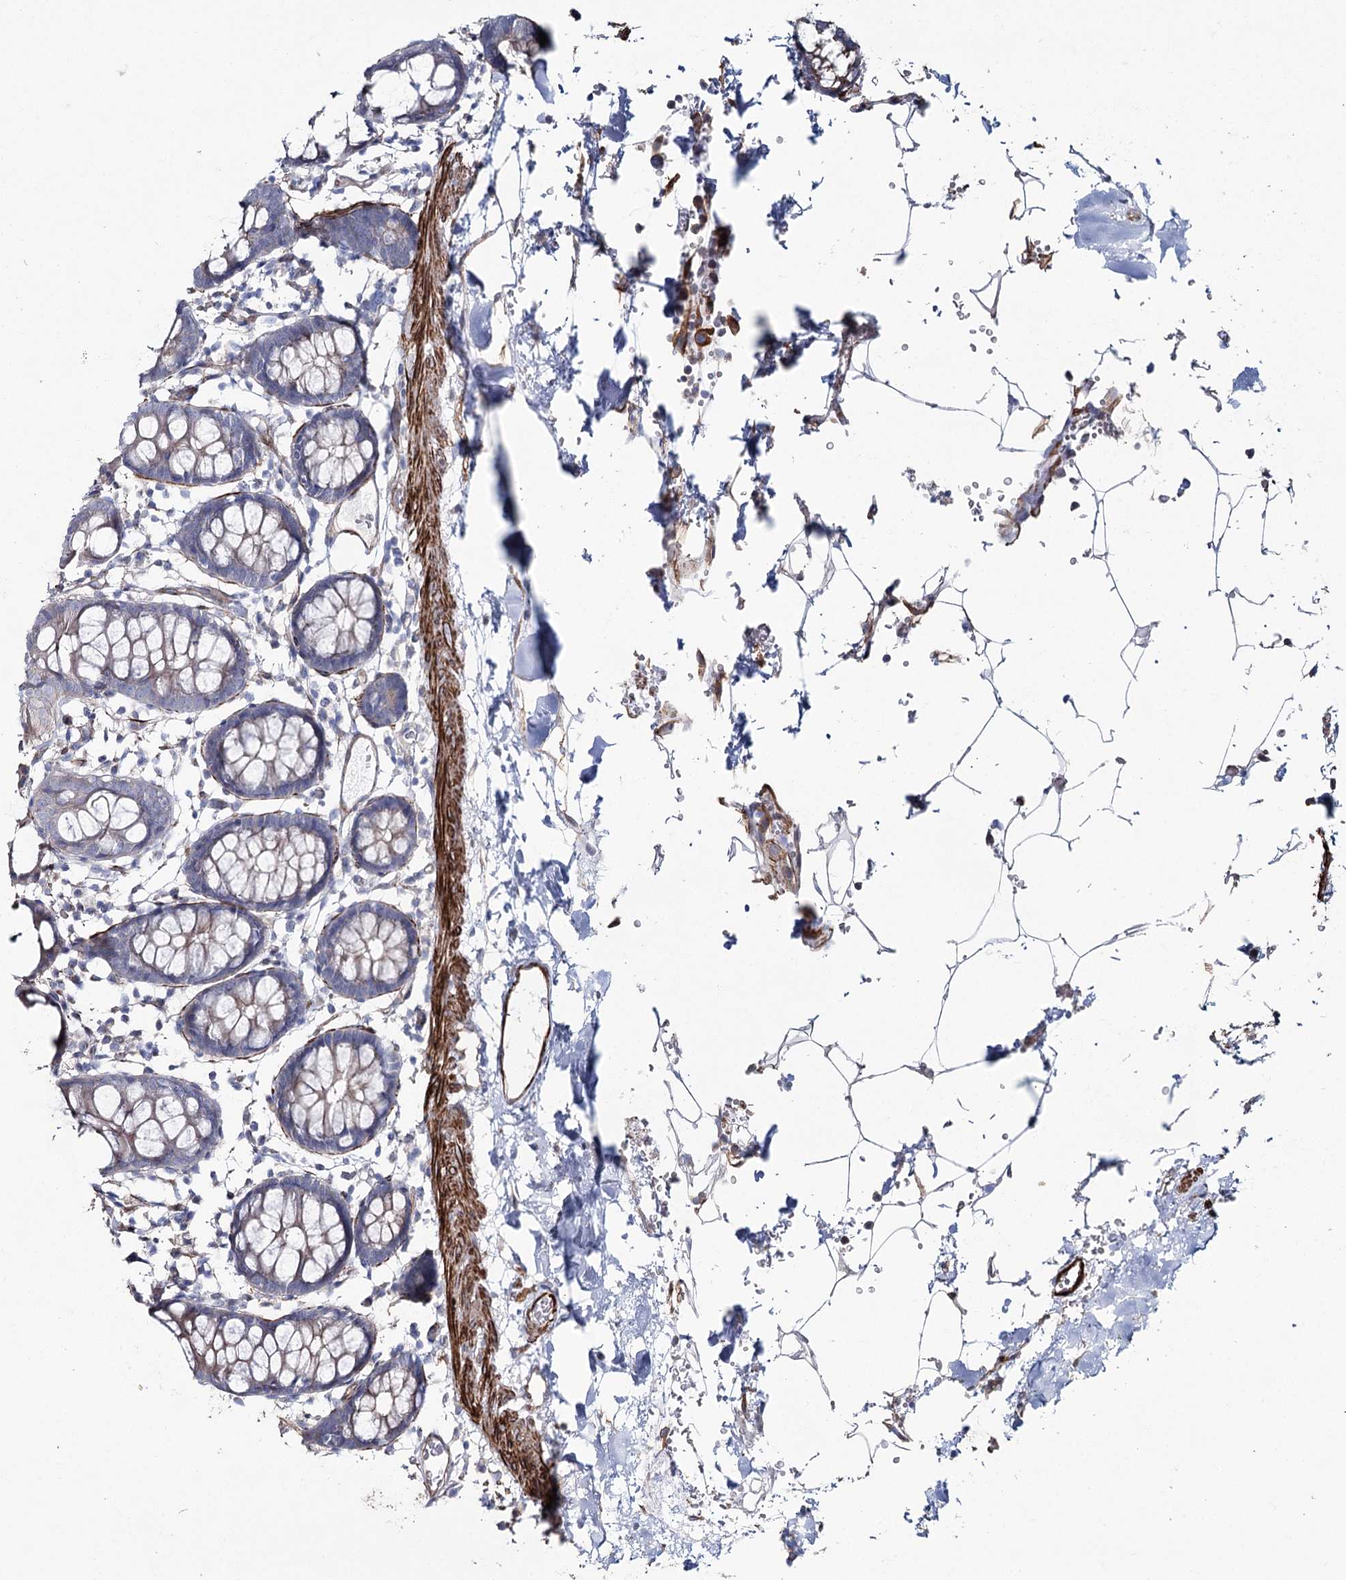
{"staining": {"intensity": "strong", "quantity": ">75%", "location": "cytoplasmic/membranous"}, "tissue": "colon", "cell_type": "Endothelial cells", "image_type": "normal", "snomed": [{"axis": "morphology", "description": "Normal tissue, NOS"}, {"axis": "topography", "description": "Colon"}], "caption": "High-magnification brightfield microscopy of benign colon stained with DAB (3,3'-diaminobenzidine) (brown) and counterstained with hematoxylin (blue). endothelial cells exhibit strong cytoplasmic/membranous staining is appreciated in approximately>75% of cells. (brown staining indicates protein expression, while blue staining denotes nuclei).", "gene": "SUMF1", "patient": {"sex": "male", "age": 75}}